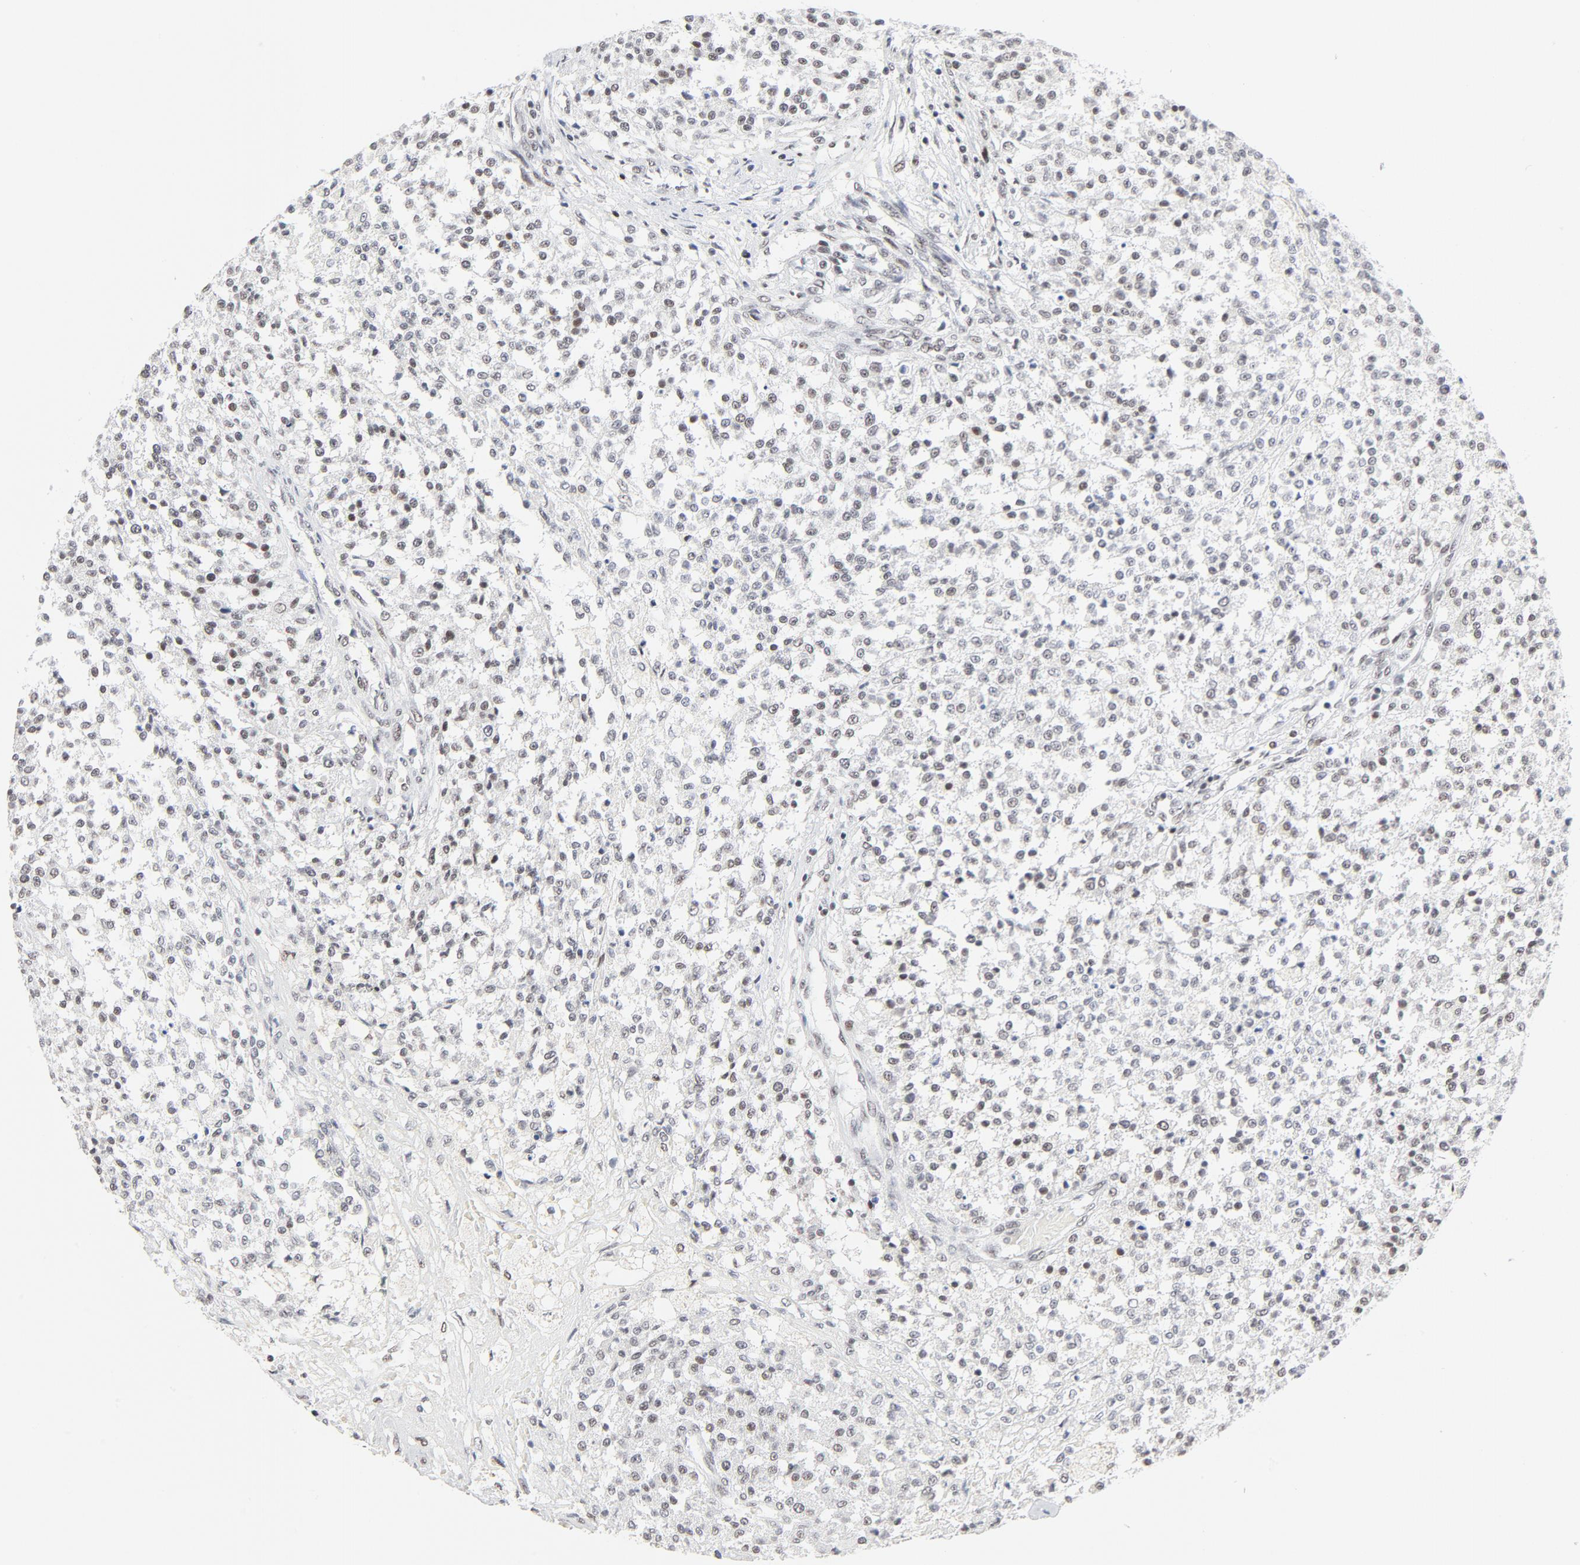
{"staining": {"intensity": "moderate", "quantity": "25%-75%", "location": "nuclear"}, "tissue": "testis cancer", "cell_type": "Tumor cells", "image_type": "cancer", "snomed": [{"axis": "morphology", "description": "Seminoma, NOS"}, {"axis": "topography", "description": "Testis"}], "caption": "Protein expression by IHC exhibits moderate nuclear positivity in about 25%-75% of tumor cells in seminoma (testis). (DAB IHC, brown staining for protein, blue staining for nuclei).", "gene": "GTF2H1", "patient": {"sex": "male", "age": 59}}